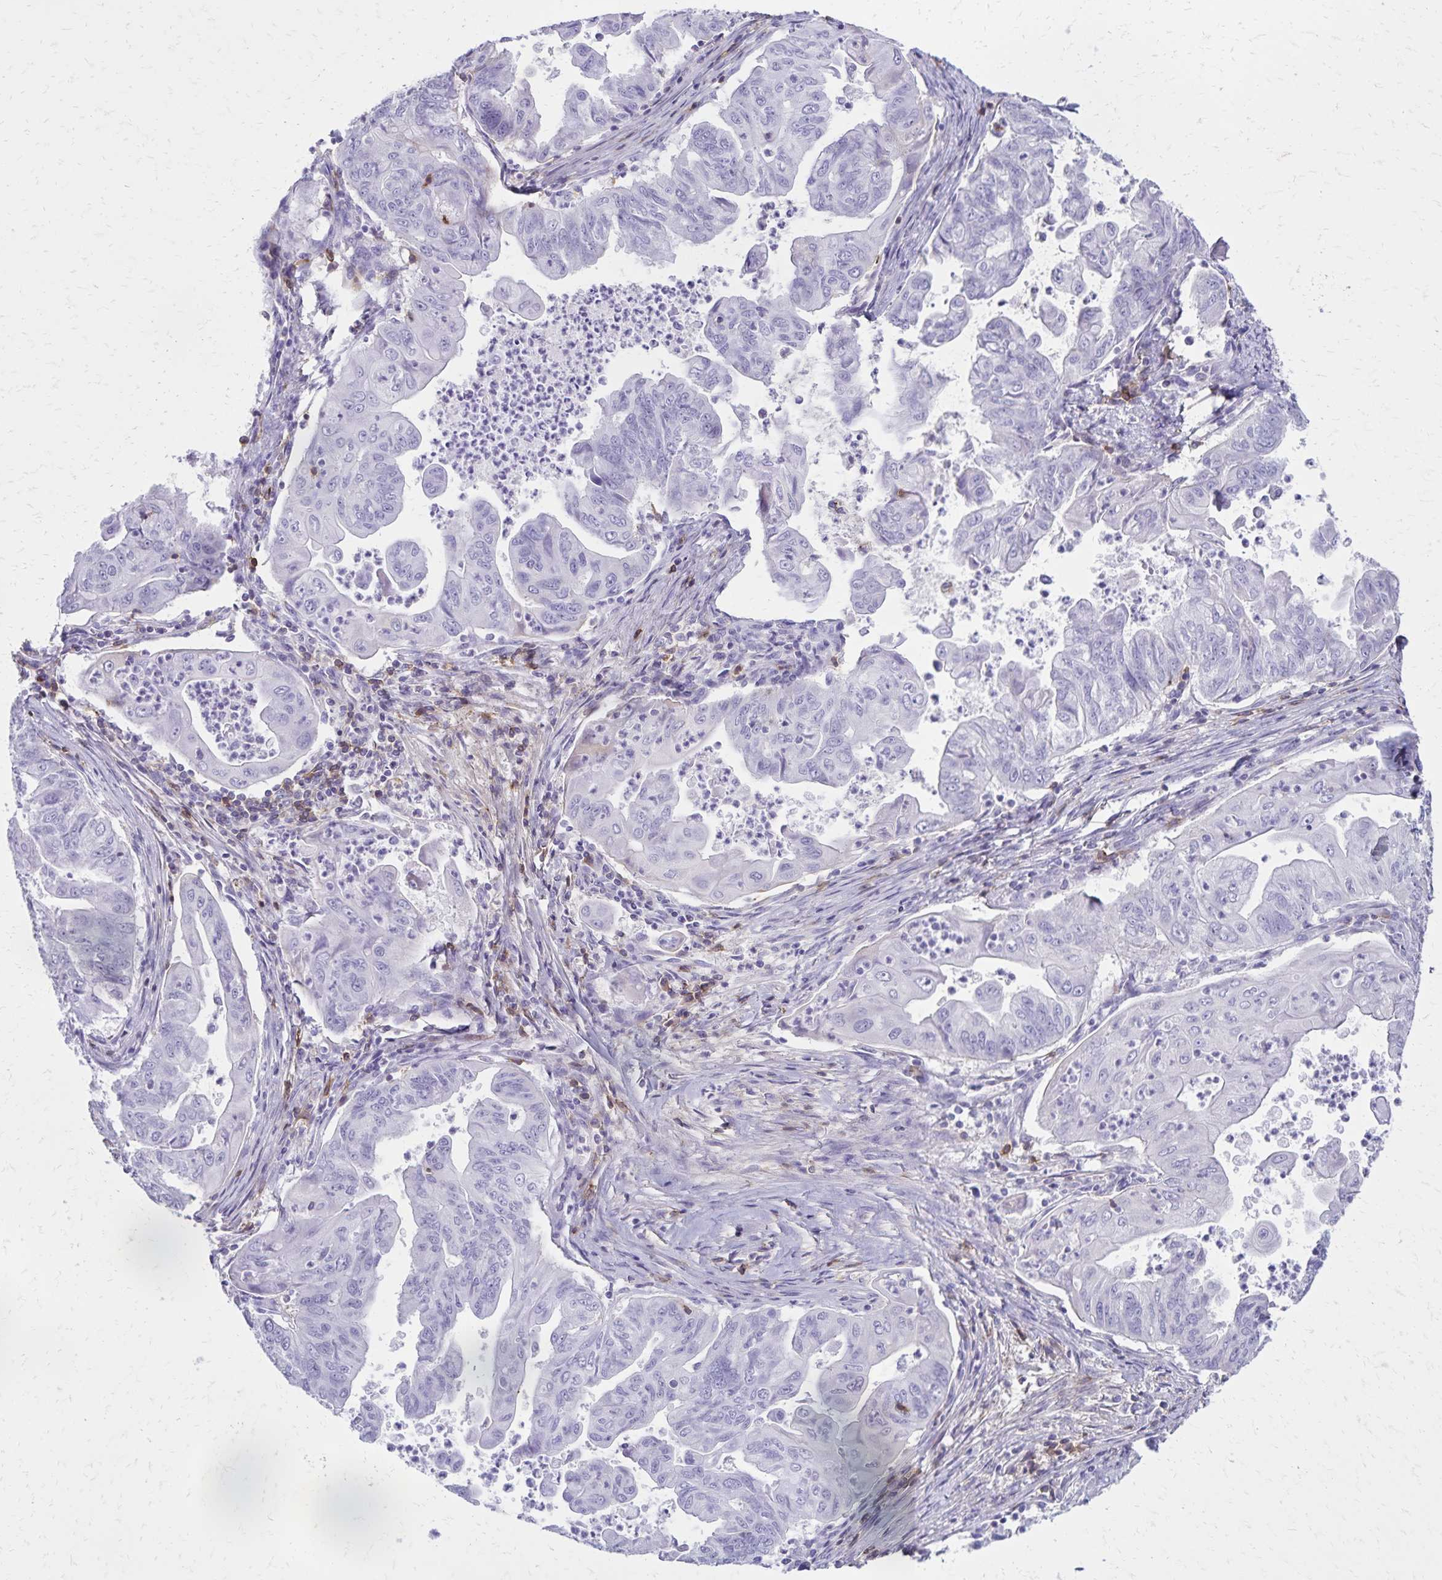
{"staining": {"intensity": "negative", "quantity": "none", "location": "none"}, "tissue": "stomach cancer", "cell_type": "Tumor cells", "image_type": "cancer", "snomed": [{"axis": "morphology", "description": "Adenocarcinoma, NOS"}, {"axis": "topography", "description": "Stomach, upper"}], "caption": "Immunohistochemistry (IHC) image of stomach cancer (adenocarcinoma) stained for a protein (brown), which reveals no staining in tumor cells. The staining was performed using DAB (3,3'-diaminobenzidine) to visualize the protein expression in brown, while the nuclei were stained in blue with hematoxylin (Magnification: 20x).", "gene": "CD27", "patient": {"sex": "male", "age": 80}}